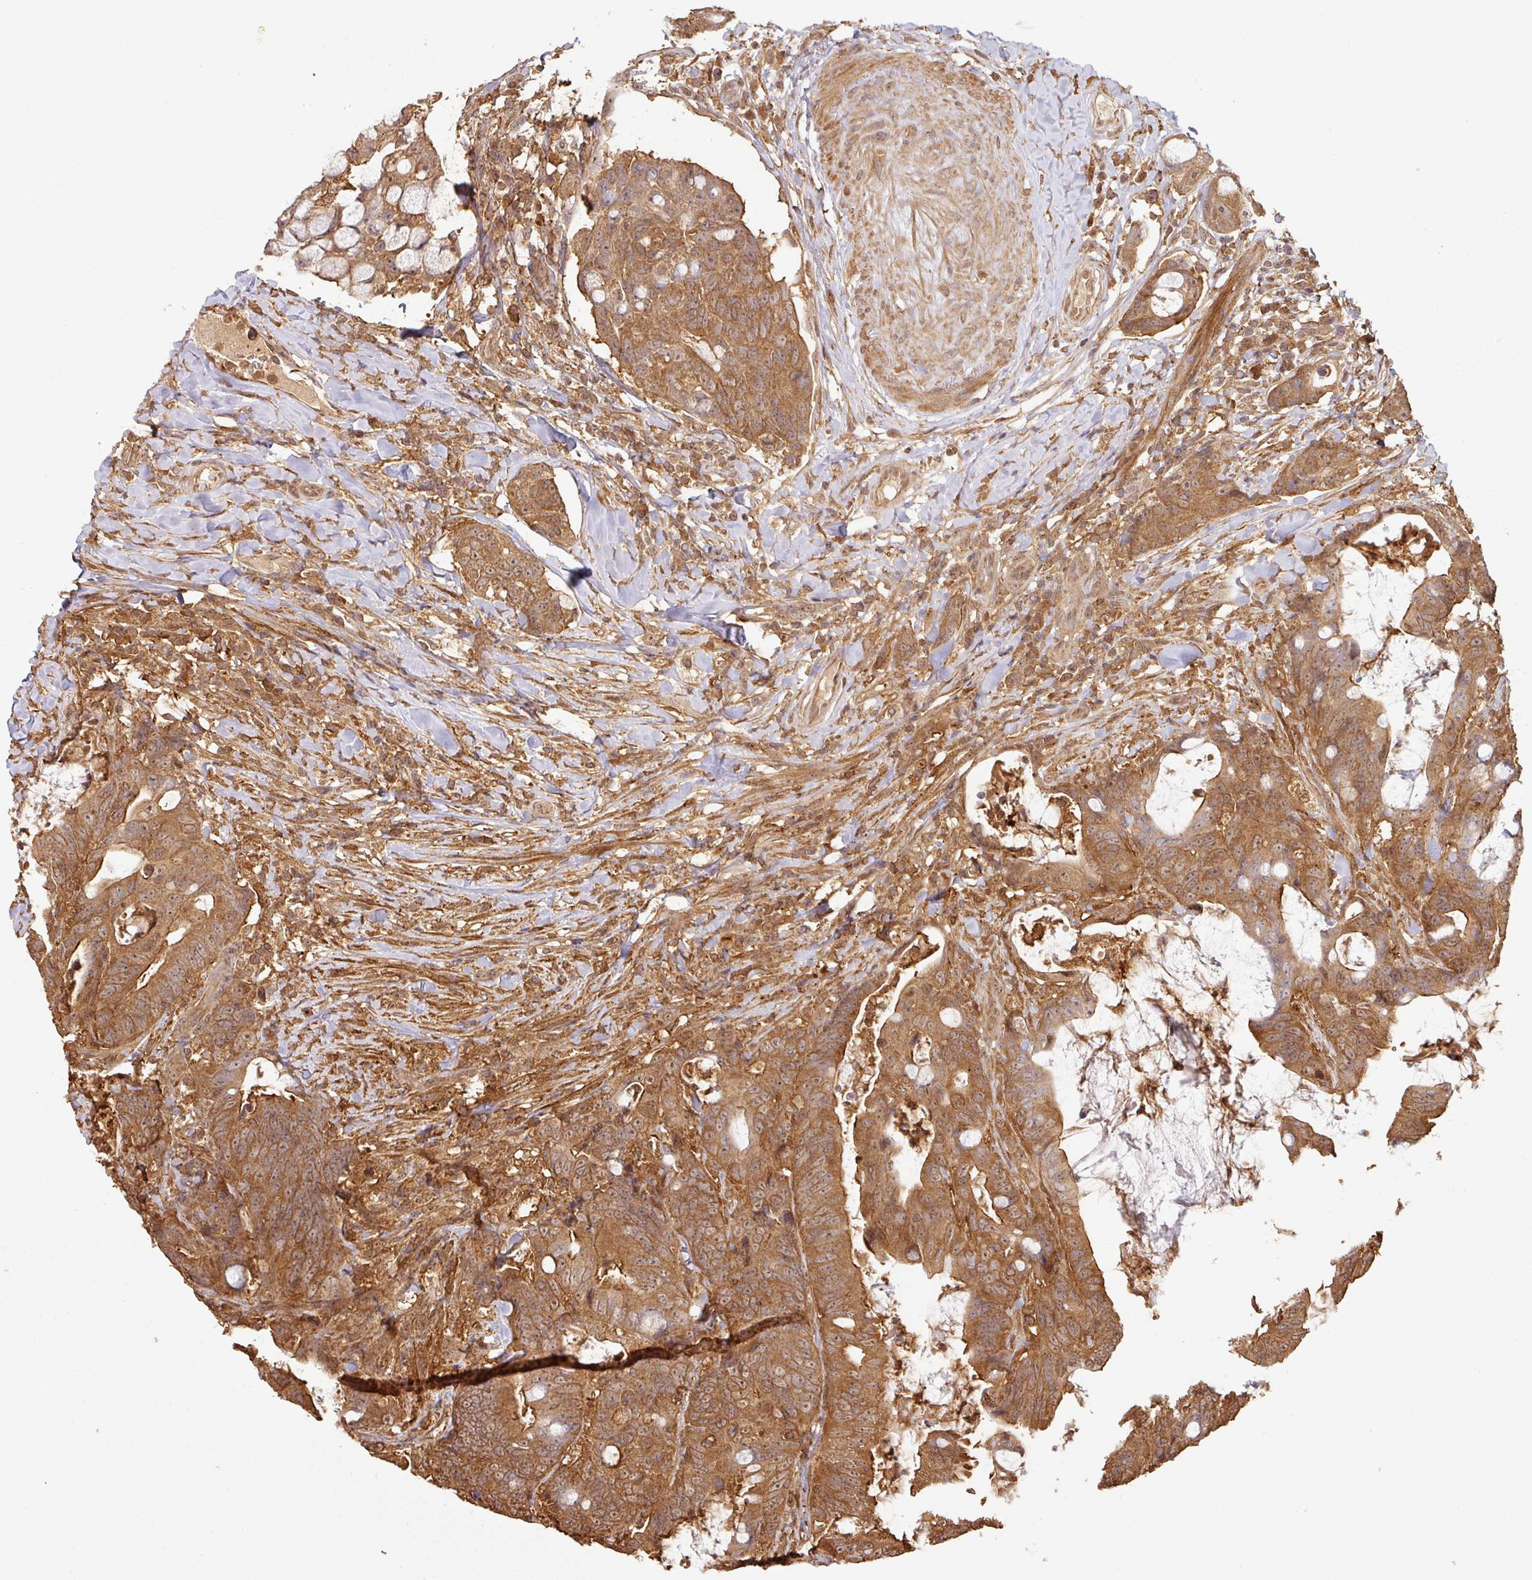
{"staining": {"intensity": "strong", "quantity": ">75%", "location": "cytoplasmic/membranous"}, "tissue": "colorectal cancer", "cell_type": "Tumor cells", "image_type": "cancer", "snomed": [{"axis": "morphology", "description": "Adenocarcinoma, NOS"}, {"axis": "topography", "description": "Colon"}], "caption": "Adenocarcinoma (colorectal) was stained to show a protein in brown. There is high levels of strong cytoplasmic/membranous expression in approximately >75% of tumor cells.", "gene": "ZNF322", "patient": {"sex": "female", "age": 82}}